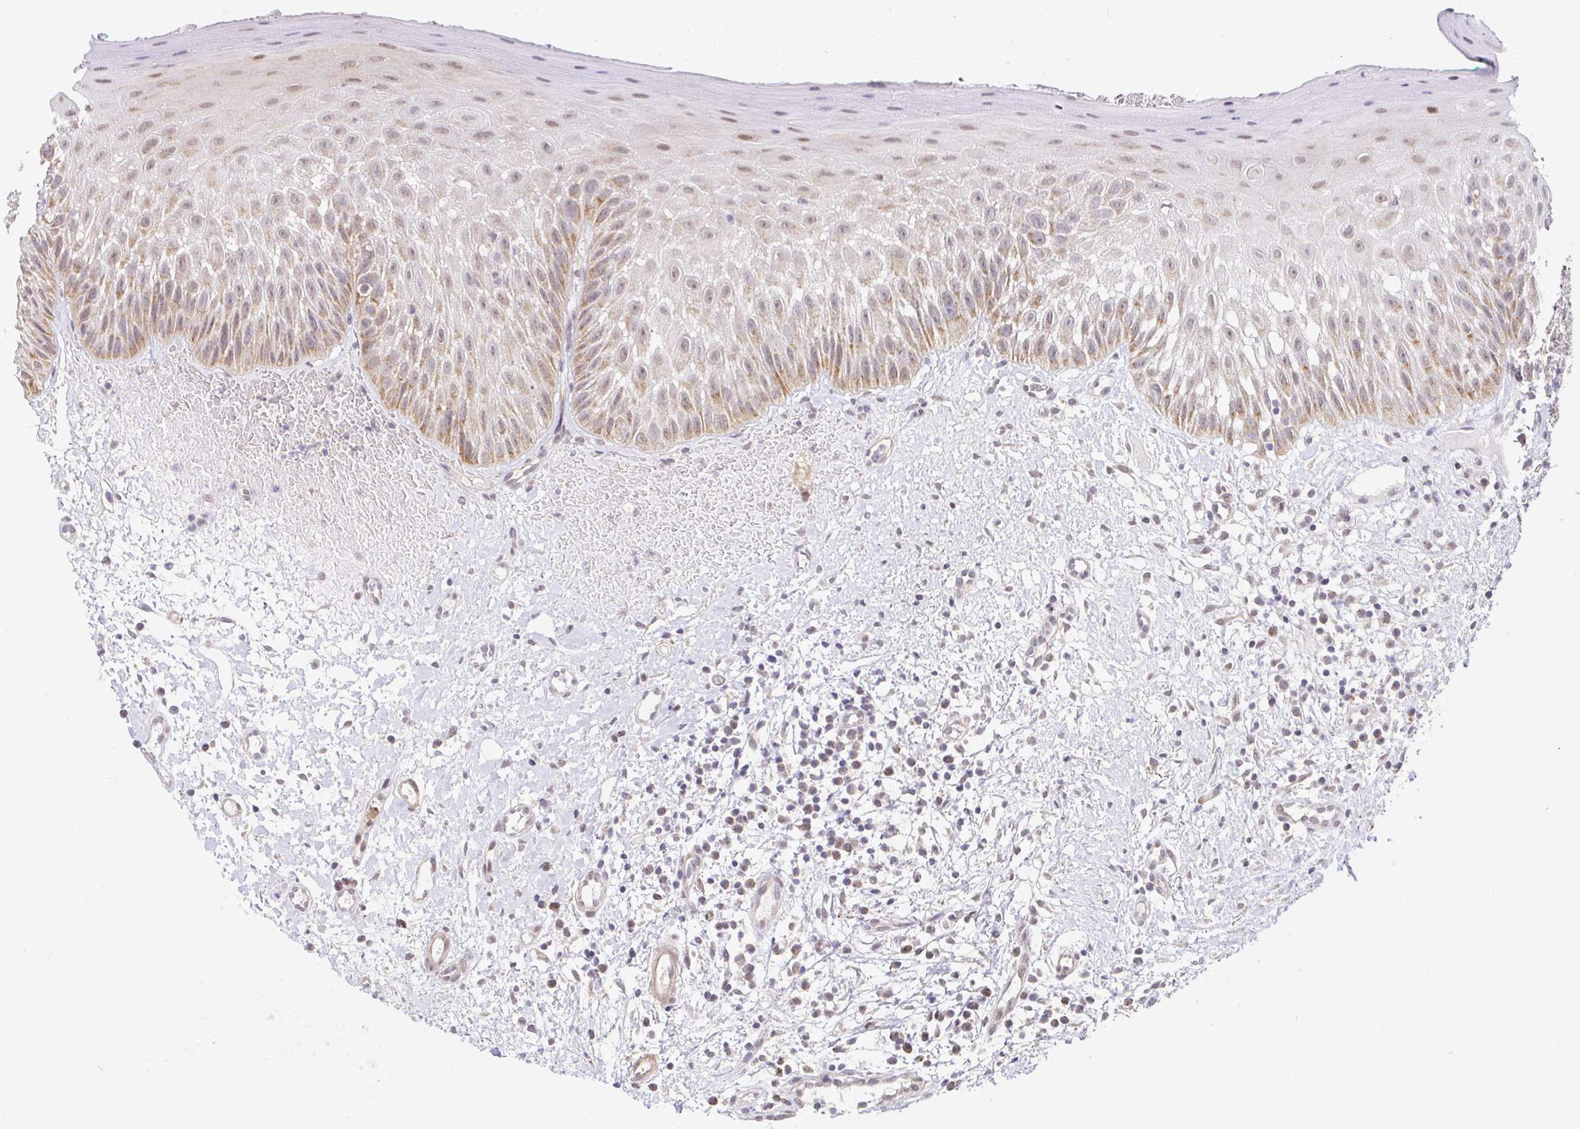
{"staining": {"intensity": "moderate", "quantity": "25%-75%", "location": "cytoplasmic/membranous,nuclear"}, "tissue": "oral mucosa", "cell_type": "Squamous epithelial cells", "image_type": "normal", "snomed": [{"axis": "morphology", "description": "Normal tissue, NOS"}, {"axis": "topography", "description": "Oral tissue"}, {"axis": "topography", "description": "Tounge, NOS"}], "caption": "Protein expression by immunohistochemistry demonstrates moderate cytoplasmic/membranous,nuclear expression in approximately 25%-75% of squamous epithelial cells in unremarkable oral mucosa. The protein of interest is shown in brown color, while the nuclei are stained blue.", "gene": "TIMM50", "patient": {"sex": "male", "age": 83}}